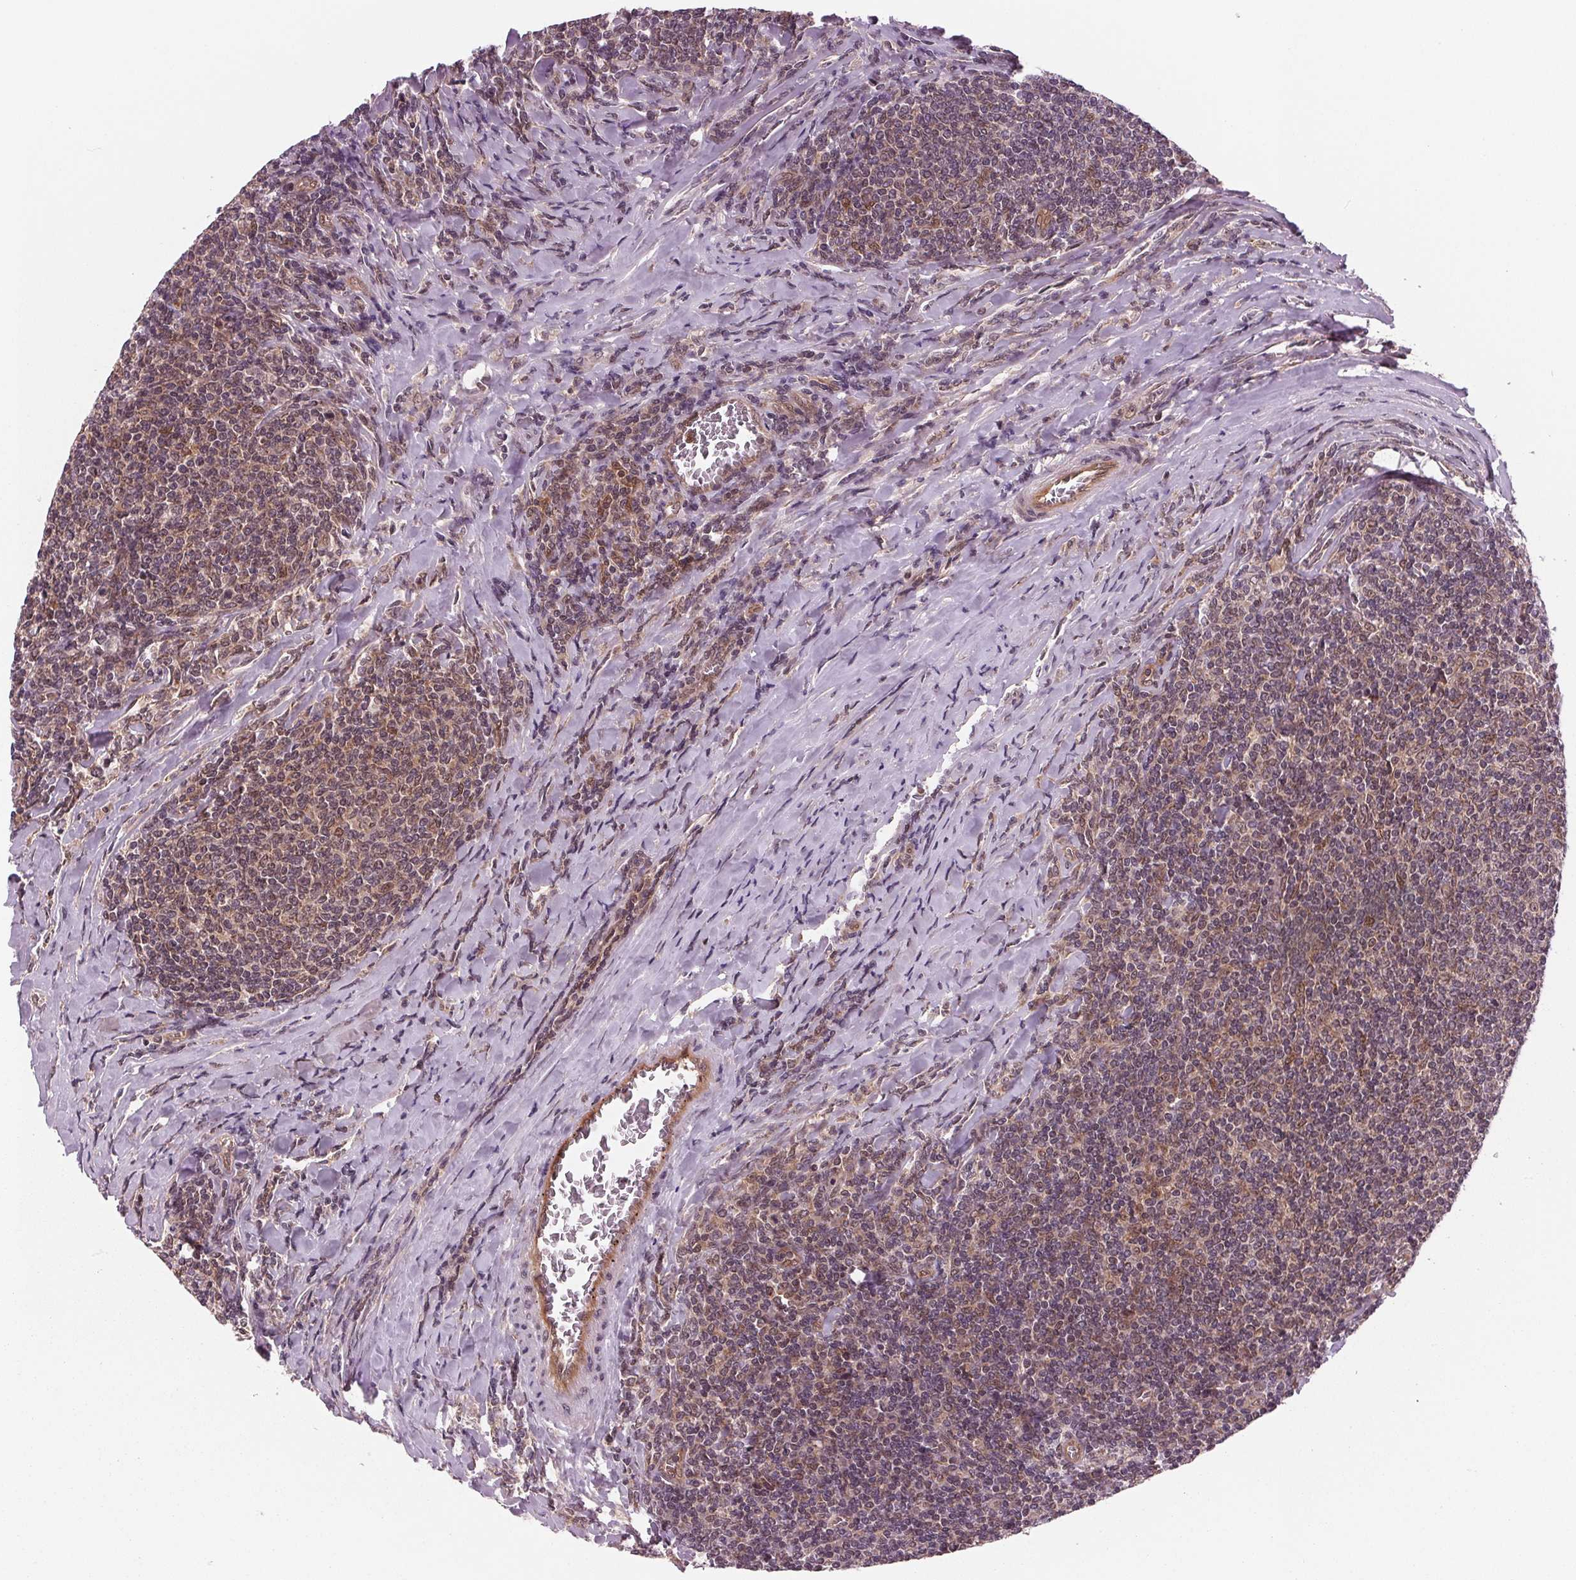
{"staining": {"intensity": "weak", "quantity": "25%-75%", "location": "cytoplasmic/membranous"}, "tissue": "lymphoma", "cell_type": "Tumor cells", "image_type": "cancer", "snomed": [{"axis": "morphology", "description": "Malignant lymphoma, non-Hodgkin's type, Low grade"}, {"axis": "topography", "description": "Lymph node"}], "caption": "This is an image of immunohistochemistry staining of lymphoma, which shows weak positivity in the cytoplasmic/membranous of tumor cells.", "gene": "STAT3", "patient": {"sex": "male", "age": 52}}